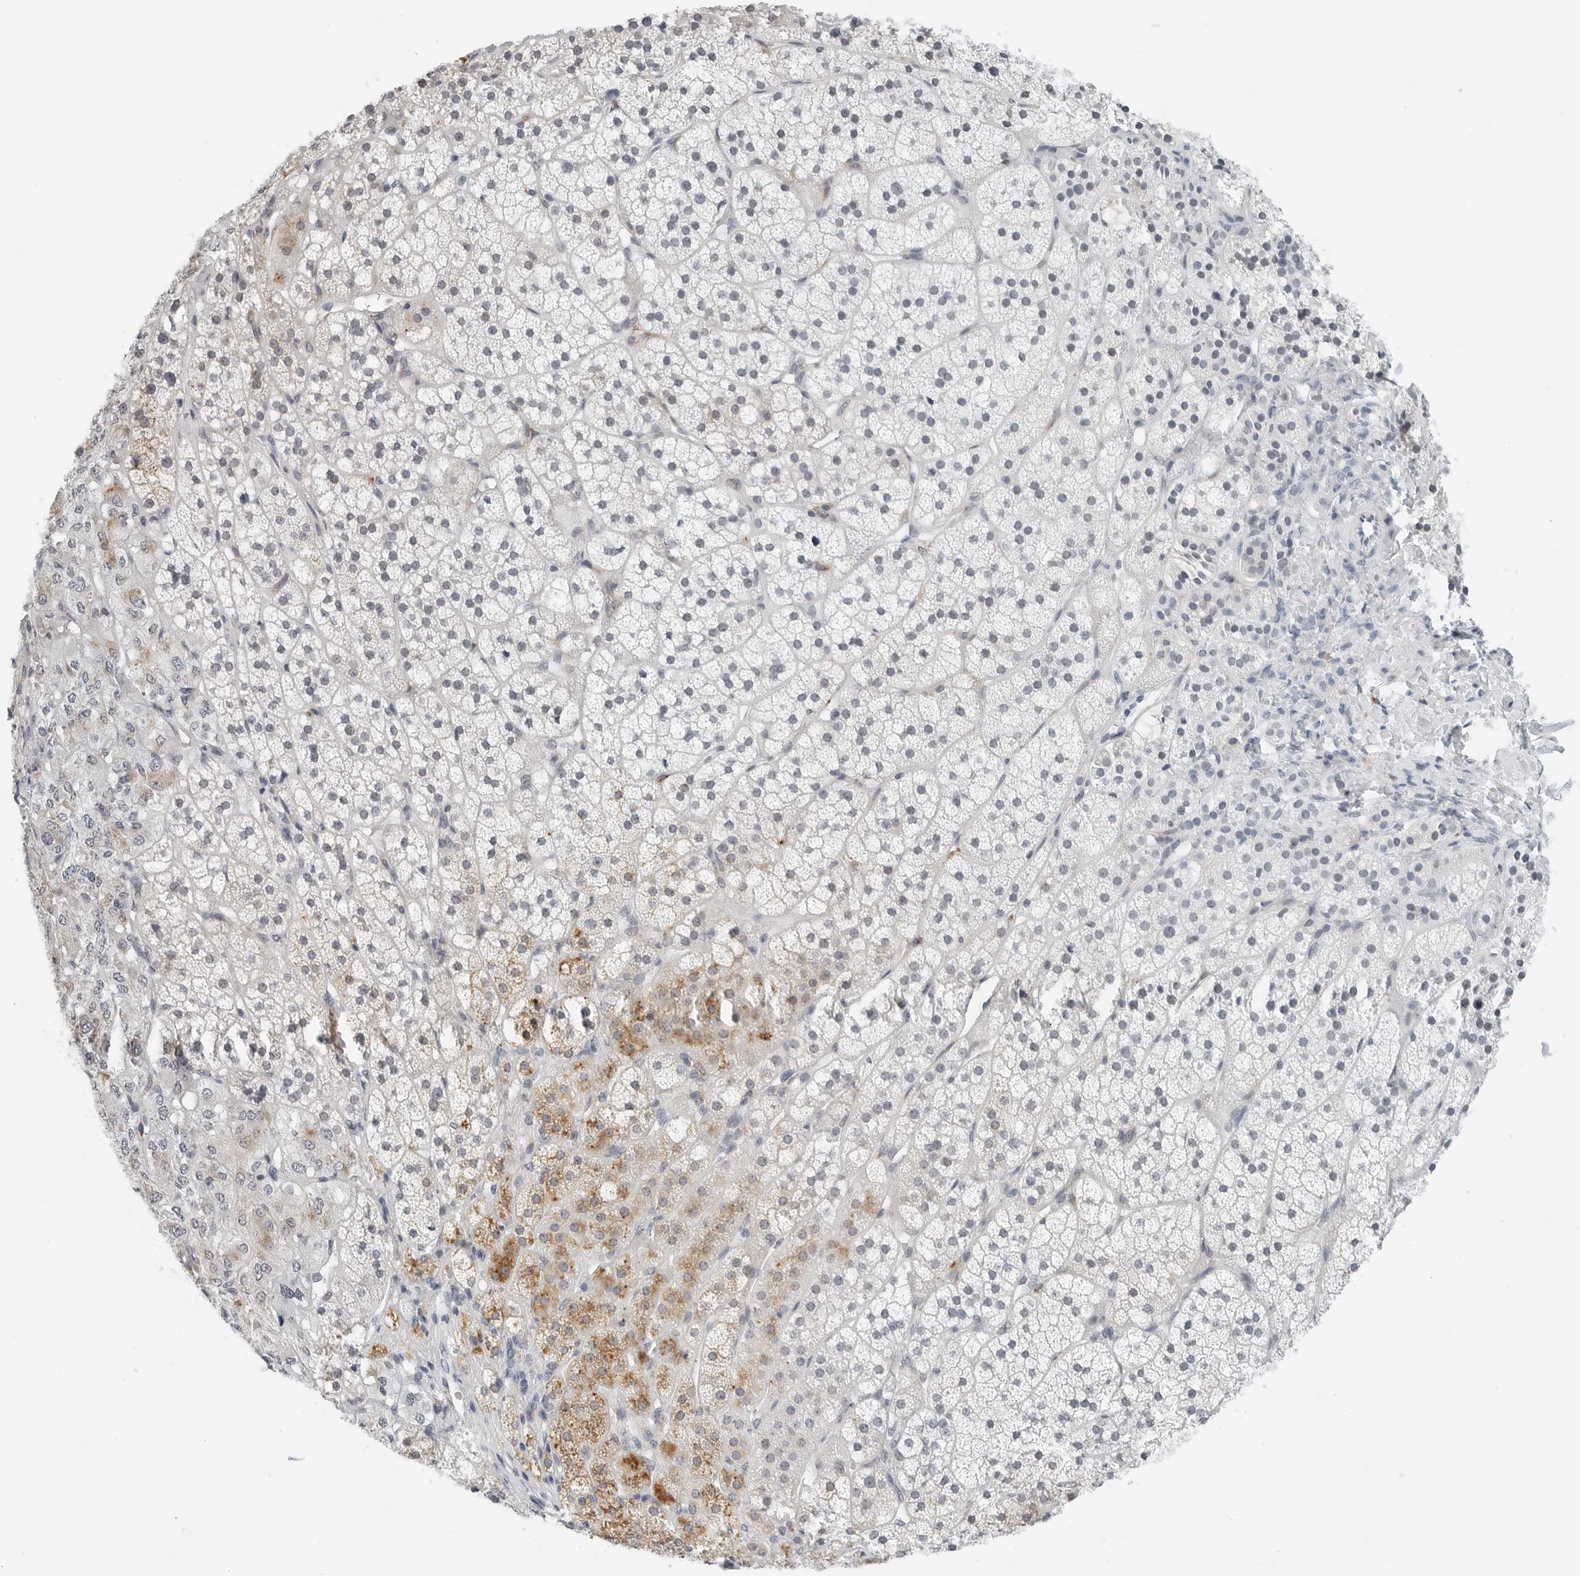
{"staining": {"intensity": "moderate", "quantity": "<25%", "location": "cytoplasmic/membranous"}, "tissue": "adrenal gland", "cell_type": "Glandular cells", "image_type": "normal", "snomed": [{"axis": "morphology", "description": "Normal tissue, NOS"}, {"axis": "topography", "description": "Adrenal gland"}], "caption": "Immunohistochemical staining of normal adrenal gland shows moderate cytoplasmic/membranous protein expression in approximately <25% of glandular cells.", "gene": "P4HA2", "patient": {"sex": "female", "age": 44}}